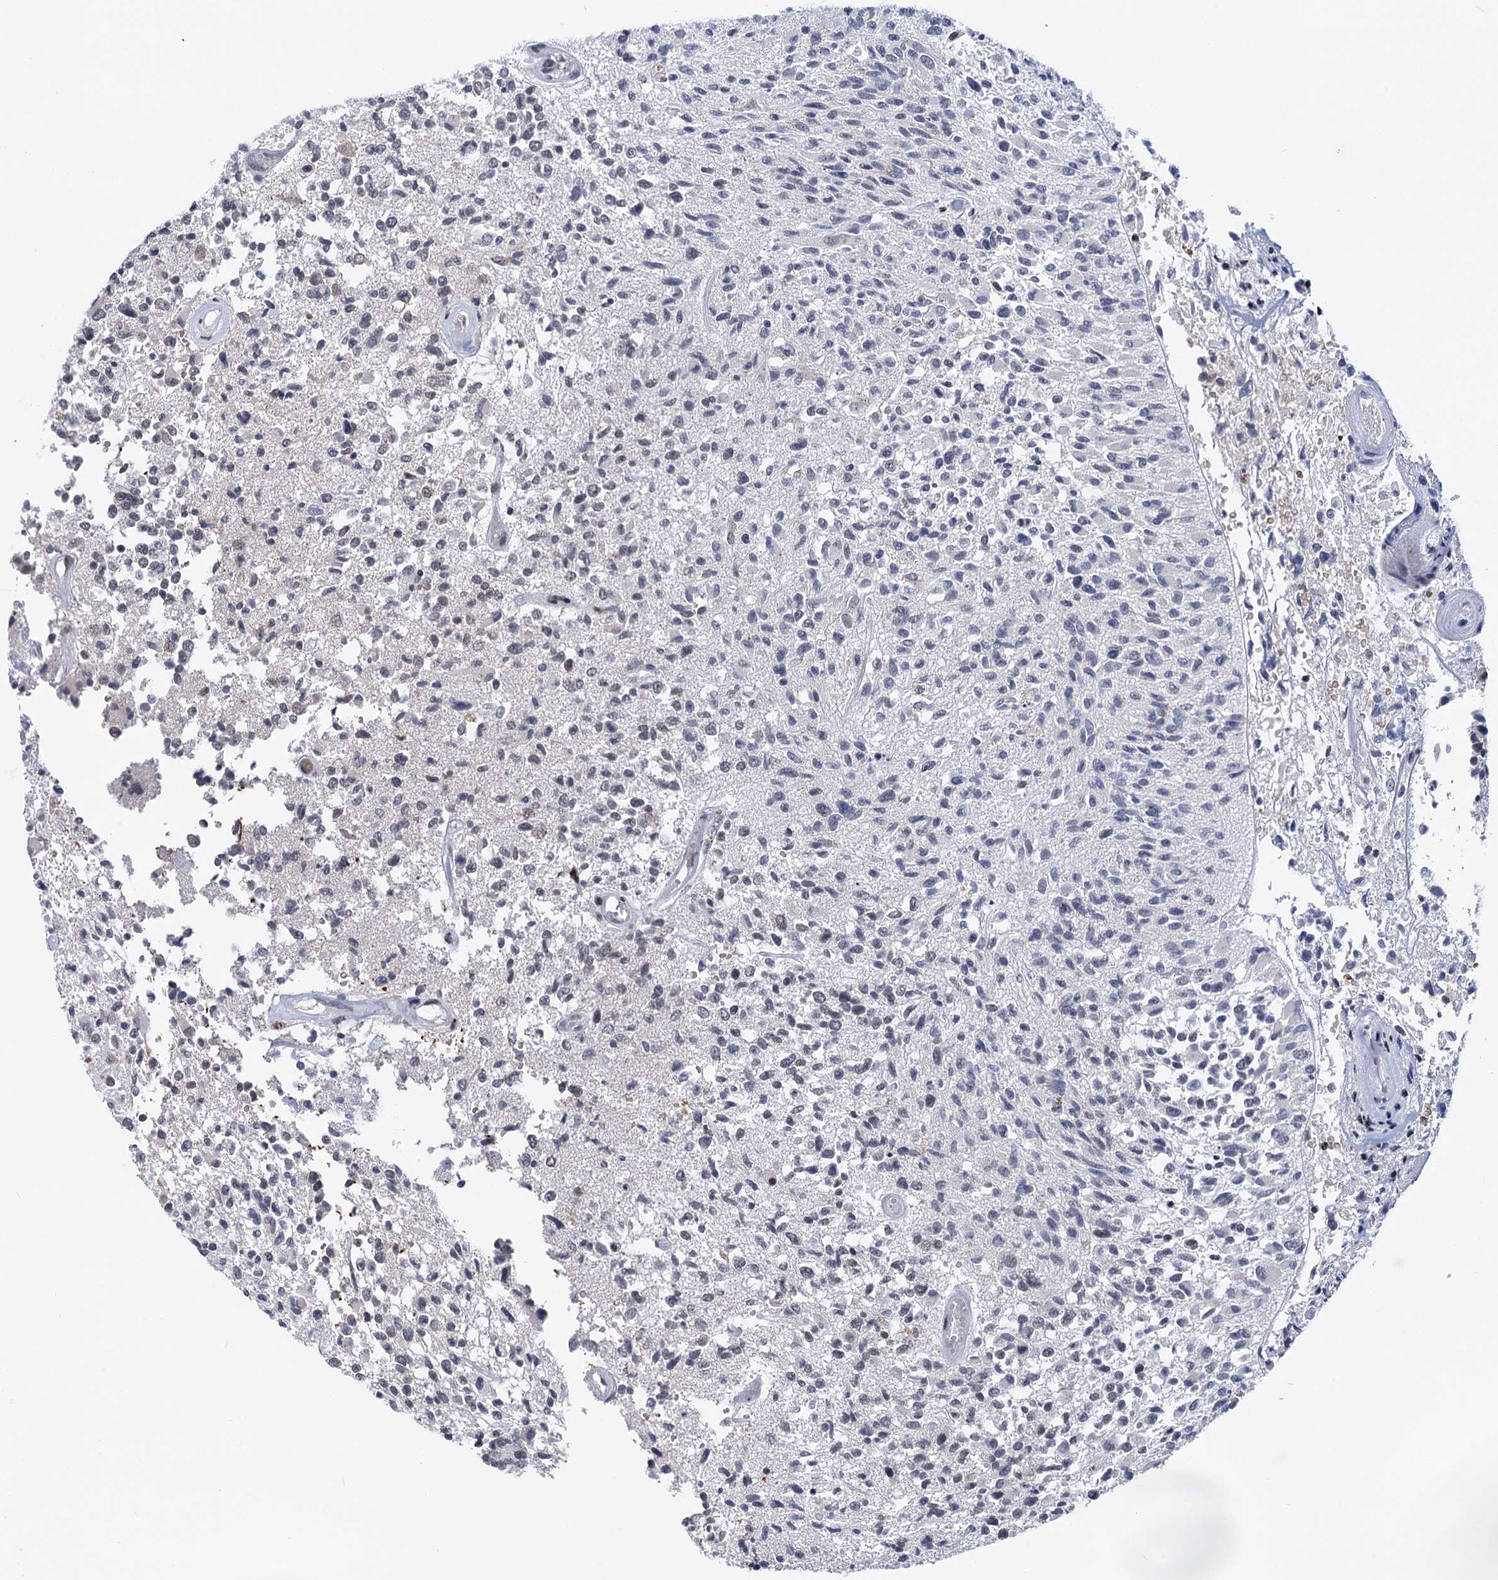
{"staining": {"intensity": "weak", "quantity": "<25%", "location": "nuclear"}, "tissue": "glioma", "cell_type": "Tumor cells", "image_type": "cancer", "snomed": [{"axis": "morphology", "description": "Glioma, malignant, High grade"}, {"axis": "morphology", "description": "Glioblastoma, NOS"}, {"axis": "topography", "description": "Brain"}], "caption": "Immunohistochemistry (IHC) micrograph of glioma stained for a protein (brown), which reveals no positivity in tumor cells.", "gene": "ZCCHC10", "patient": {"sex": "male", "age": 60}}